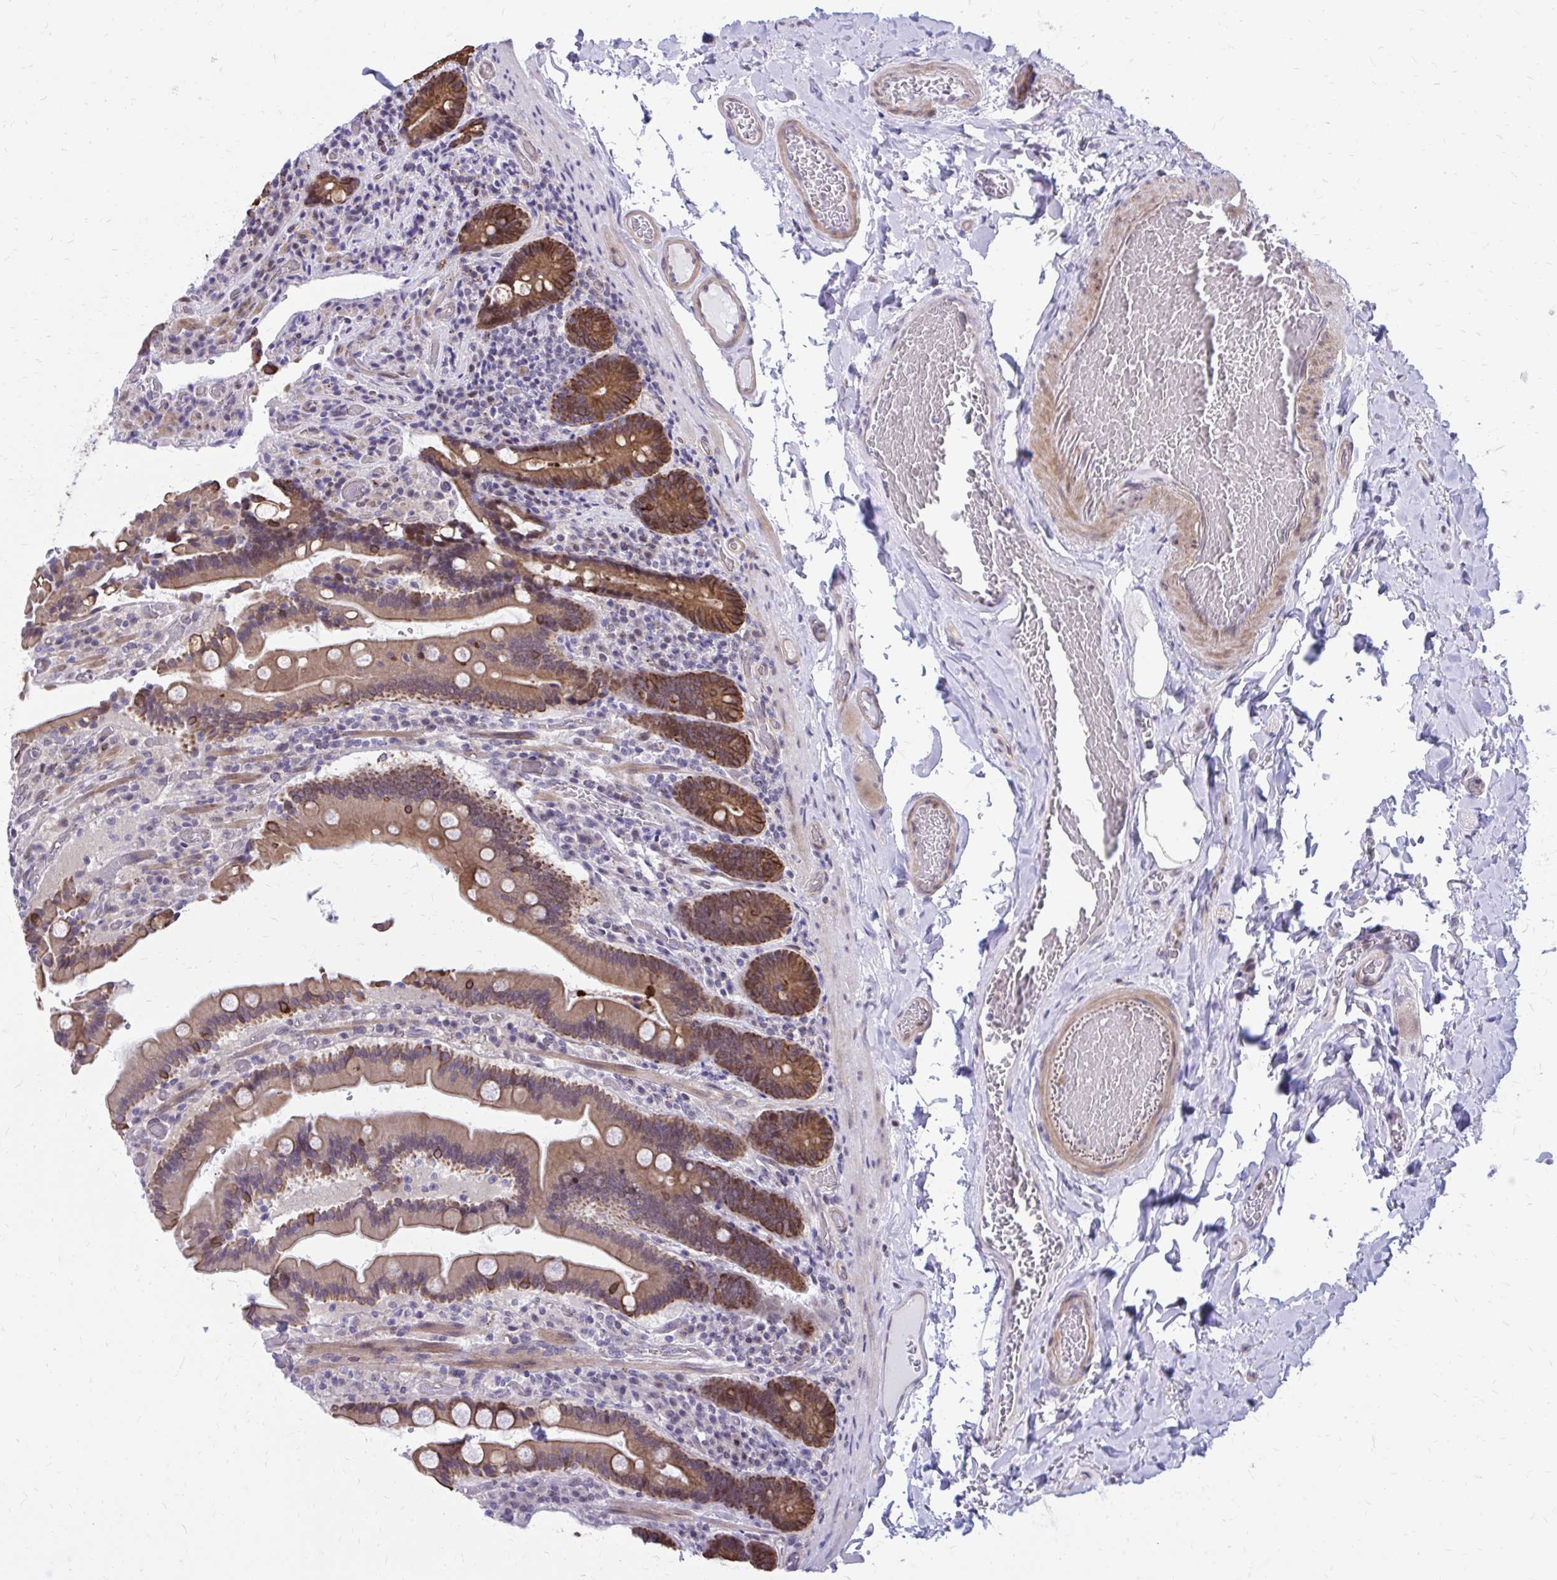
{"staining": {"intensity": "strong", "quantity": ">75%", "location": "cytoplasmic/membranous"}, "tissue": "duodenum", "cell_type": "Glandular cells", "image_type": "normal", "snomed": [{"axis": "morphology", "description": "Normal tissue, NOS"}, {"axis": "topography", "description": "Duodenum"}], "caption": "Glandular cells exhibit high levels of strong cytoplasmic/membranous positivity in approximately >75% of cells in normal duodenum.", "gene": "ANKRD30B", "patient": {"sex": "female", "age": 62}}